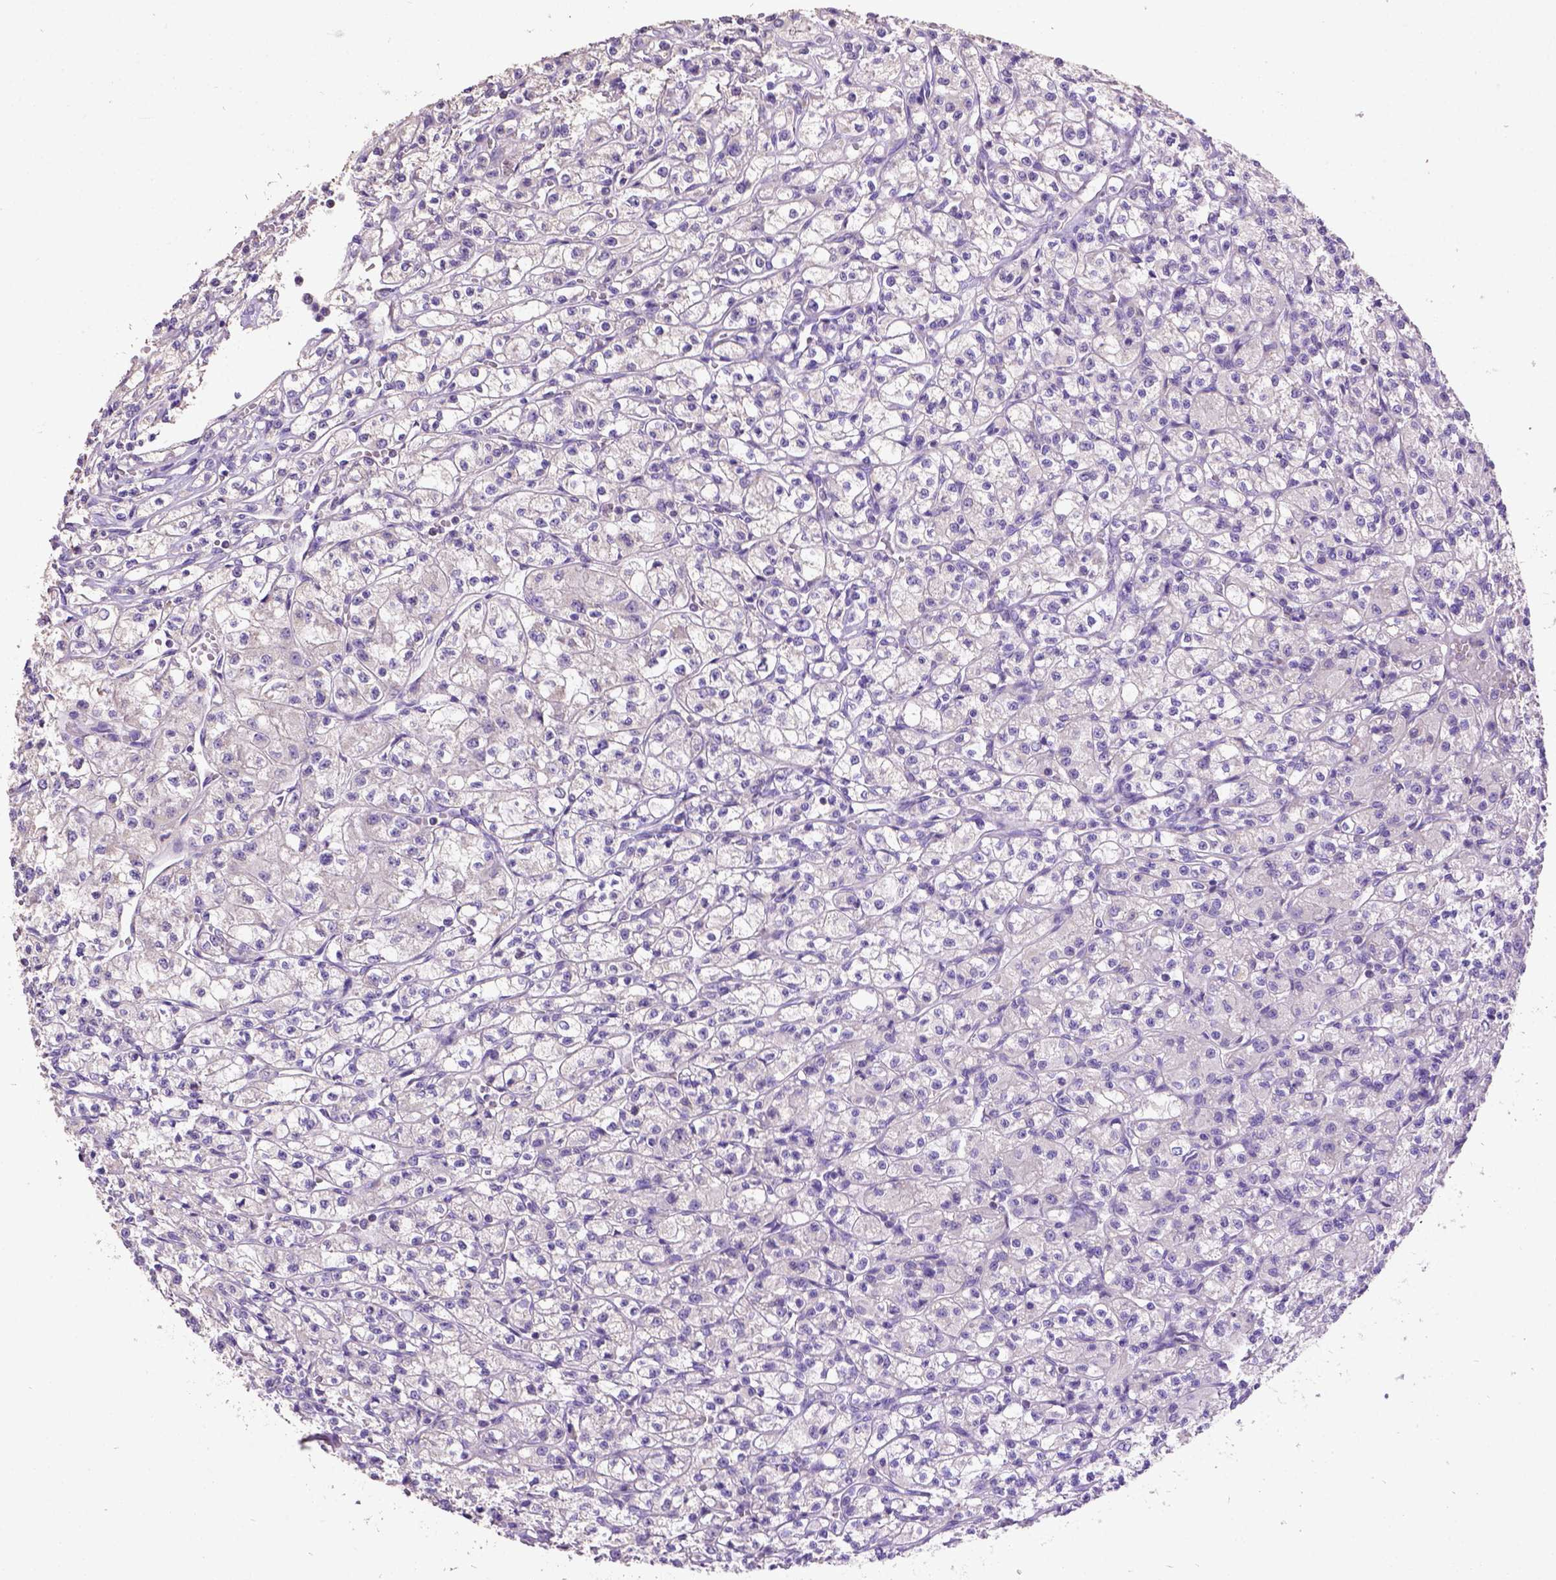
{"staining": {"intensity": "negative", "quantity": "none", "location": "none"}, "tissue": "renal cancer", "cell_type": "Tumor cells", "image_type": "cancer", "snomed": [{"axis": "morphology", "description": "Adenocarcinoma, NOS"}, {"axis": "topography", "description": "Kidney"}], "caption": "There is no significant positivity in tumor cells of renal cancer. (IHC, brightfield microscopy, high magnification).", "gene": "DQX1", "patient": {"sex": "female", "age": 70}}